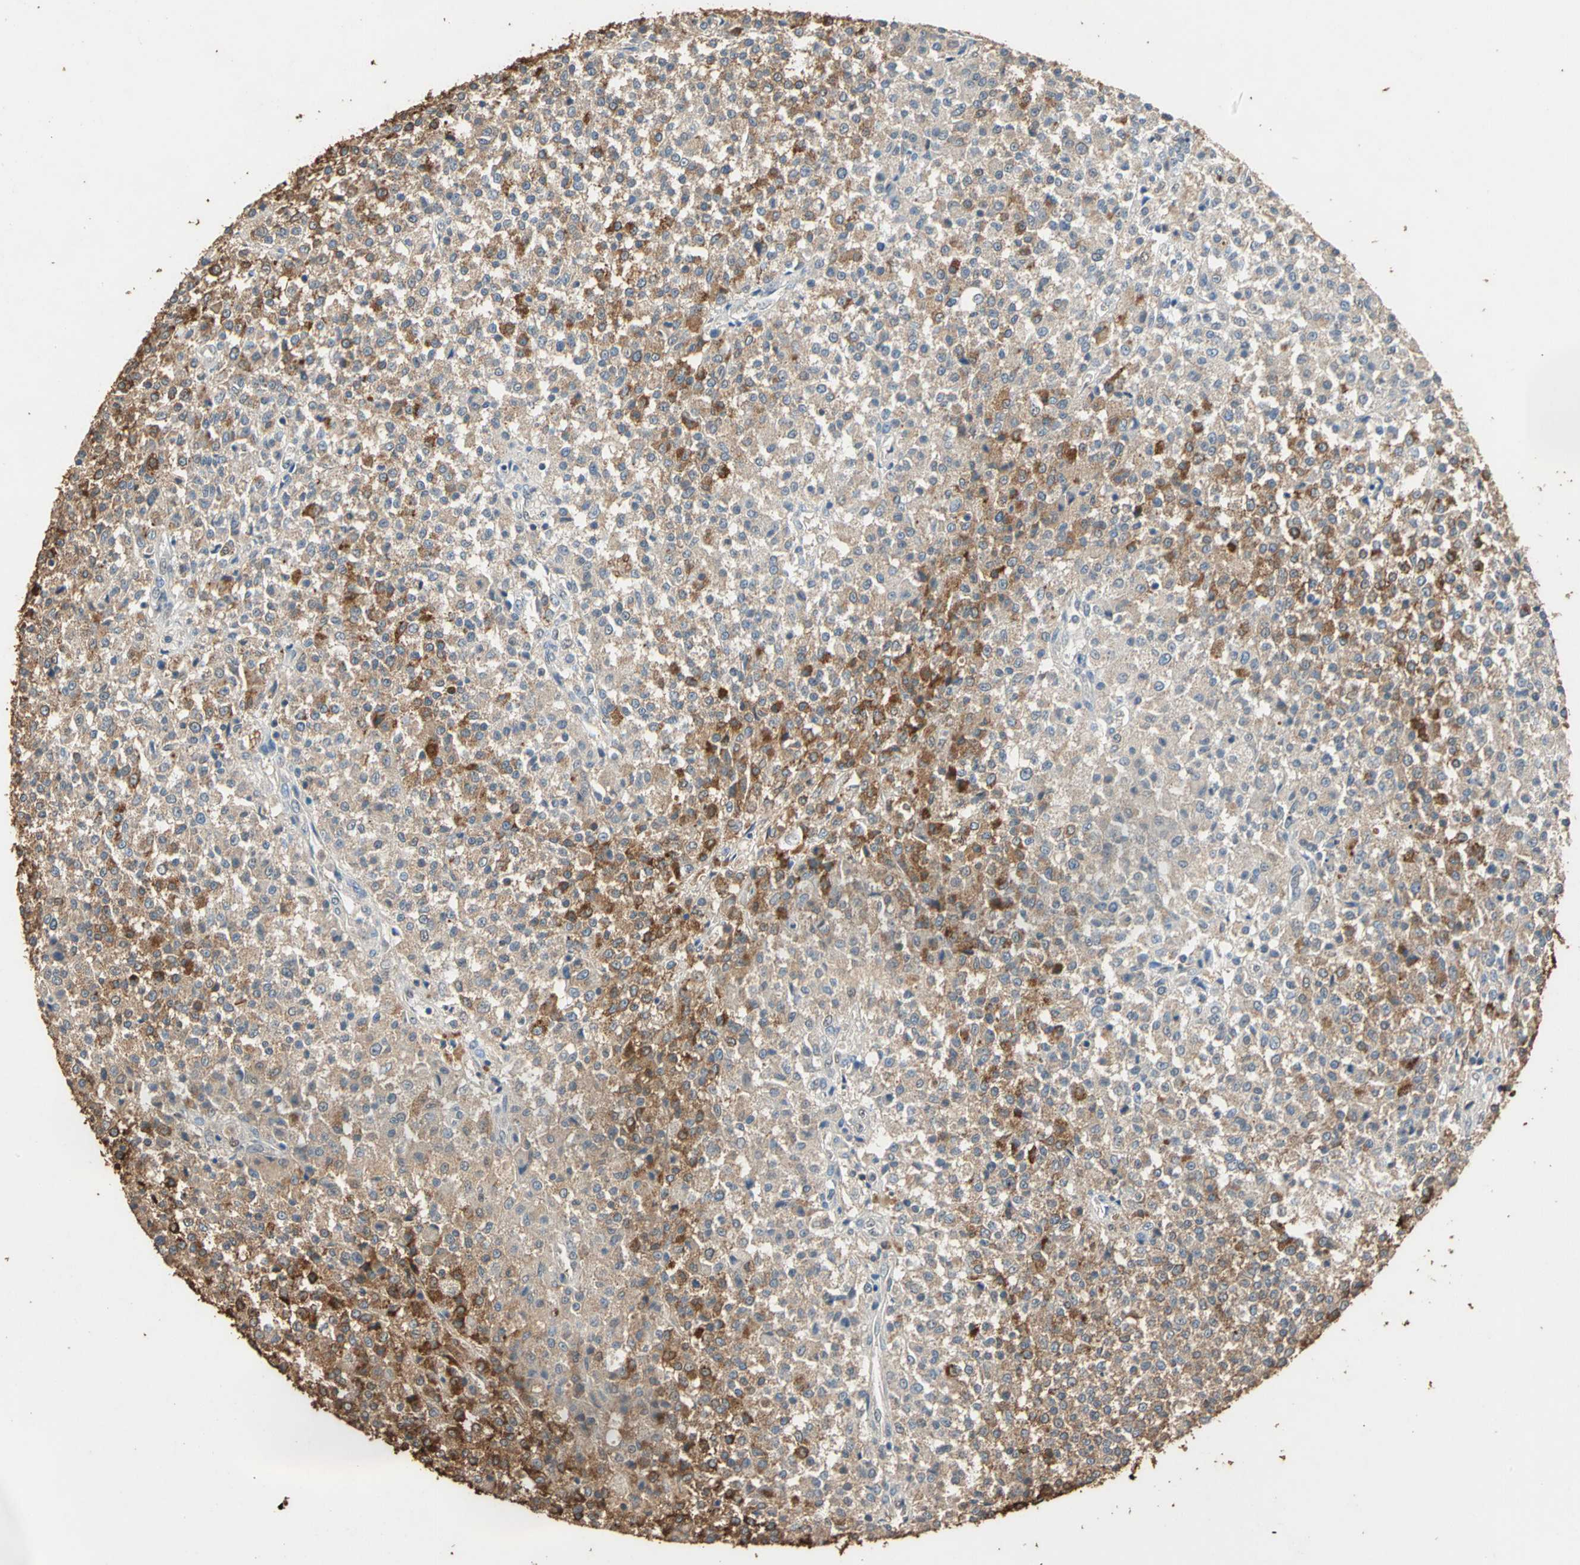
{"staining": {"intensity": "strong", "quantity": ">75%", "location": "cytoplasmic/membranous"}, "tissue": "testis cancer", "cell_type": "Tumor cells", "image_type": "cancer", "snomed": [{"axis": "morphology", "description": "Seminoma, NOS"}, {"axis": "topography", "description": "Testis"}], "caption": "Human testis seminoma stained with a protein marker shows strong staining in tumor cells.", "gene": "GAPDH", "patient": {"sex": "male", "age": 59}}